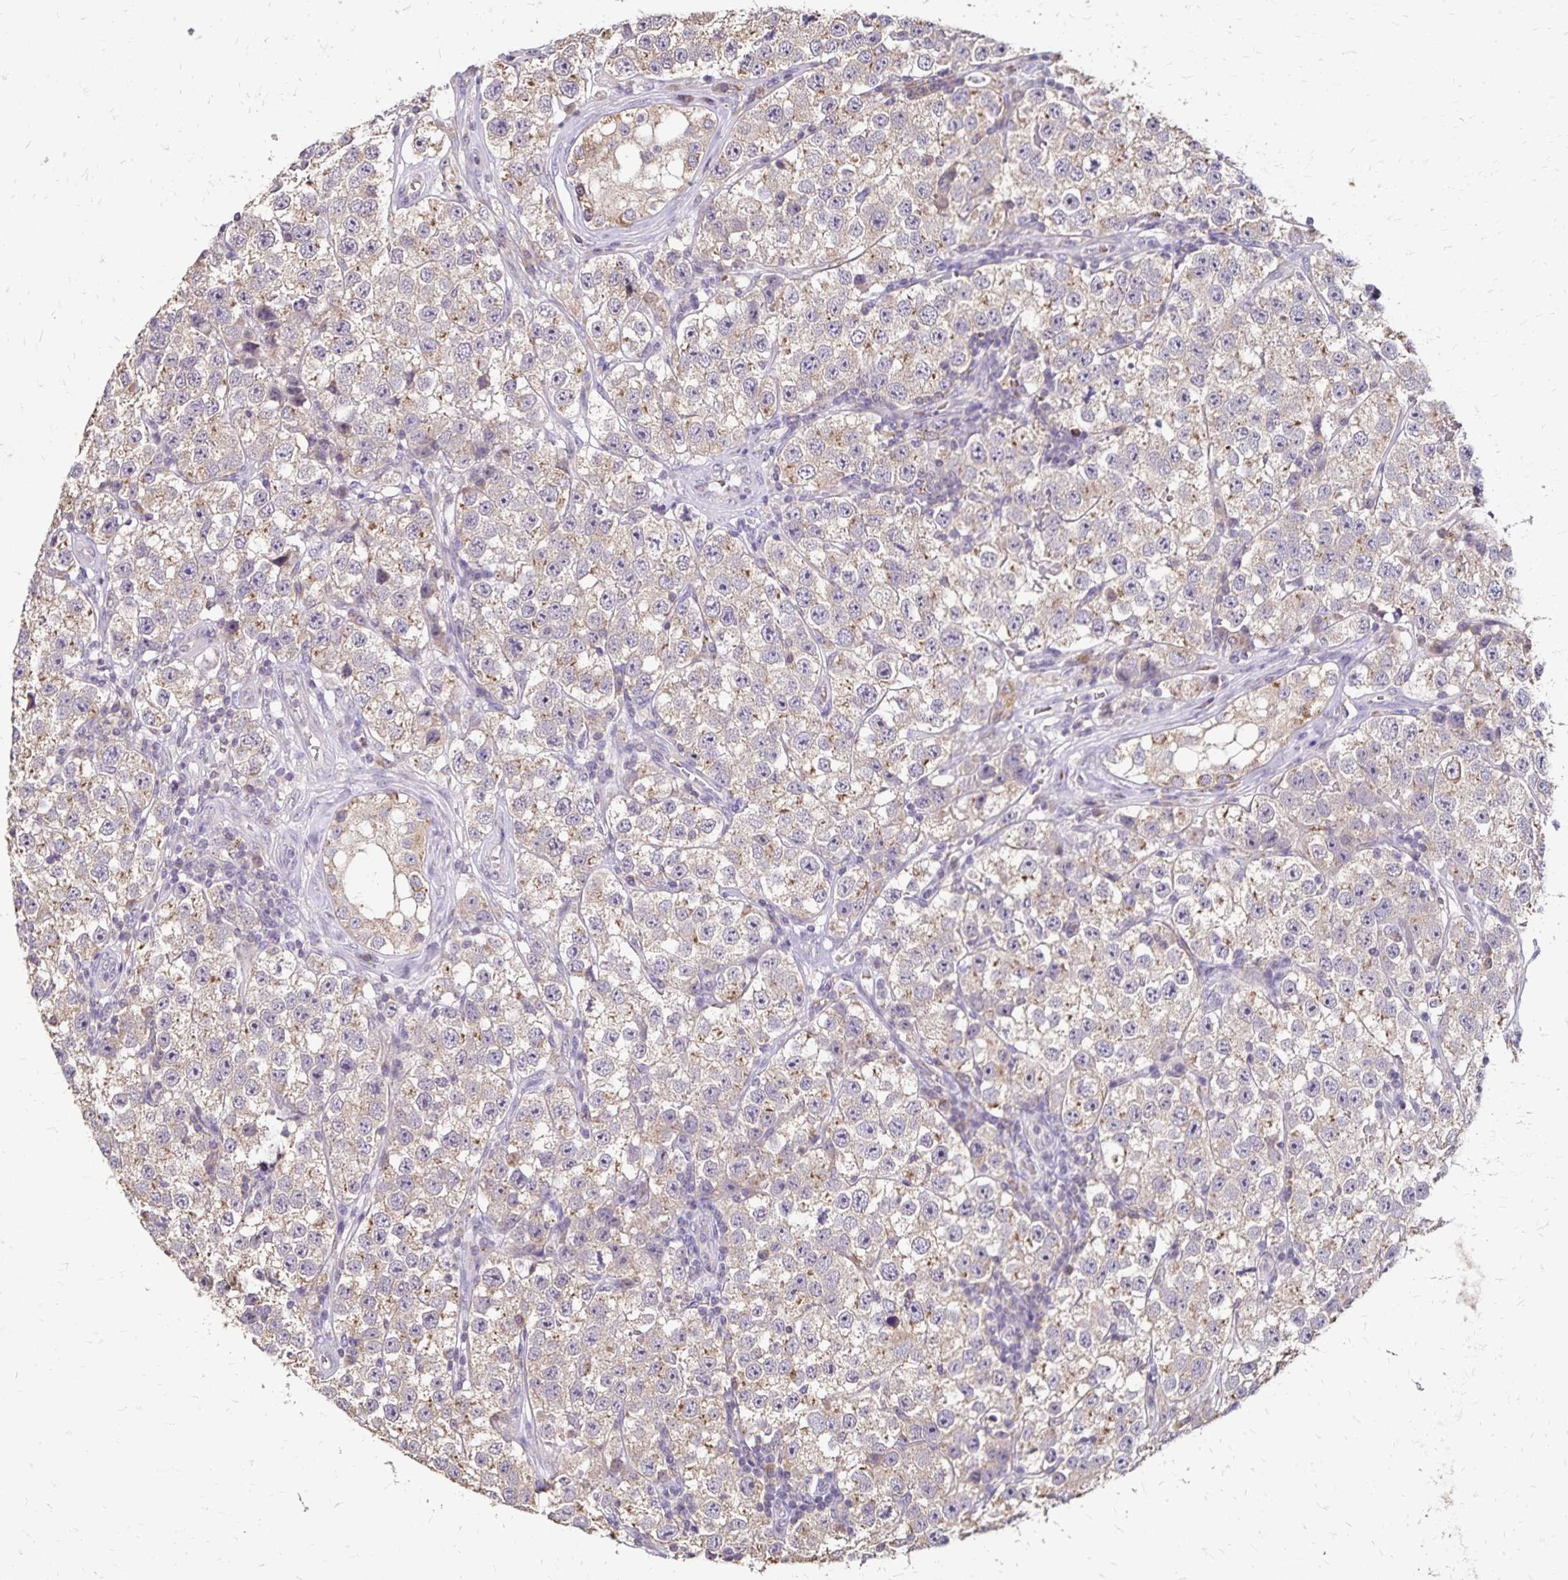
{"staining": {"intensity": "weak", "quantity": "25%-75%", "location": "cytoplasmic/membranous"}, "tissue": "testis cancer", "cell_type": "Tumor cells", "image_type": "cancer", "snomed": [{"axis": "morphology", "description": "Seminoma, NOS"}, {"axis": "topography", "description": "Testis"}], "caption": "Protein positivity by IHC shows weak cytoplasmic/membranous expression in approximately 25%-75% of tumor cells in testis seminoma.", "gene": "EMC10", "patient": {"sex": "male", "age": 34}}